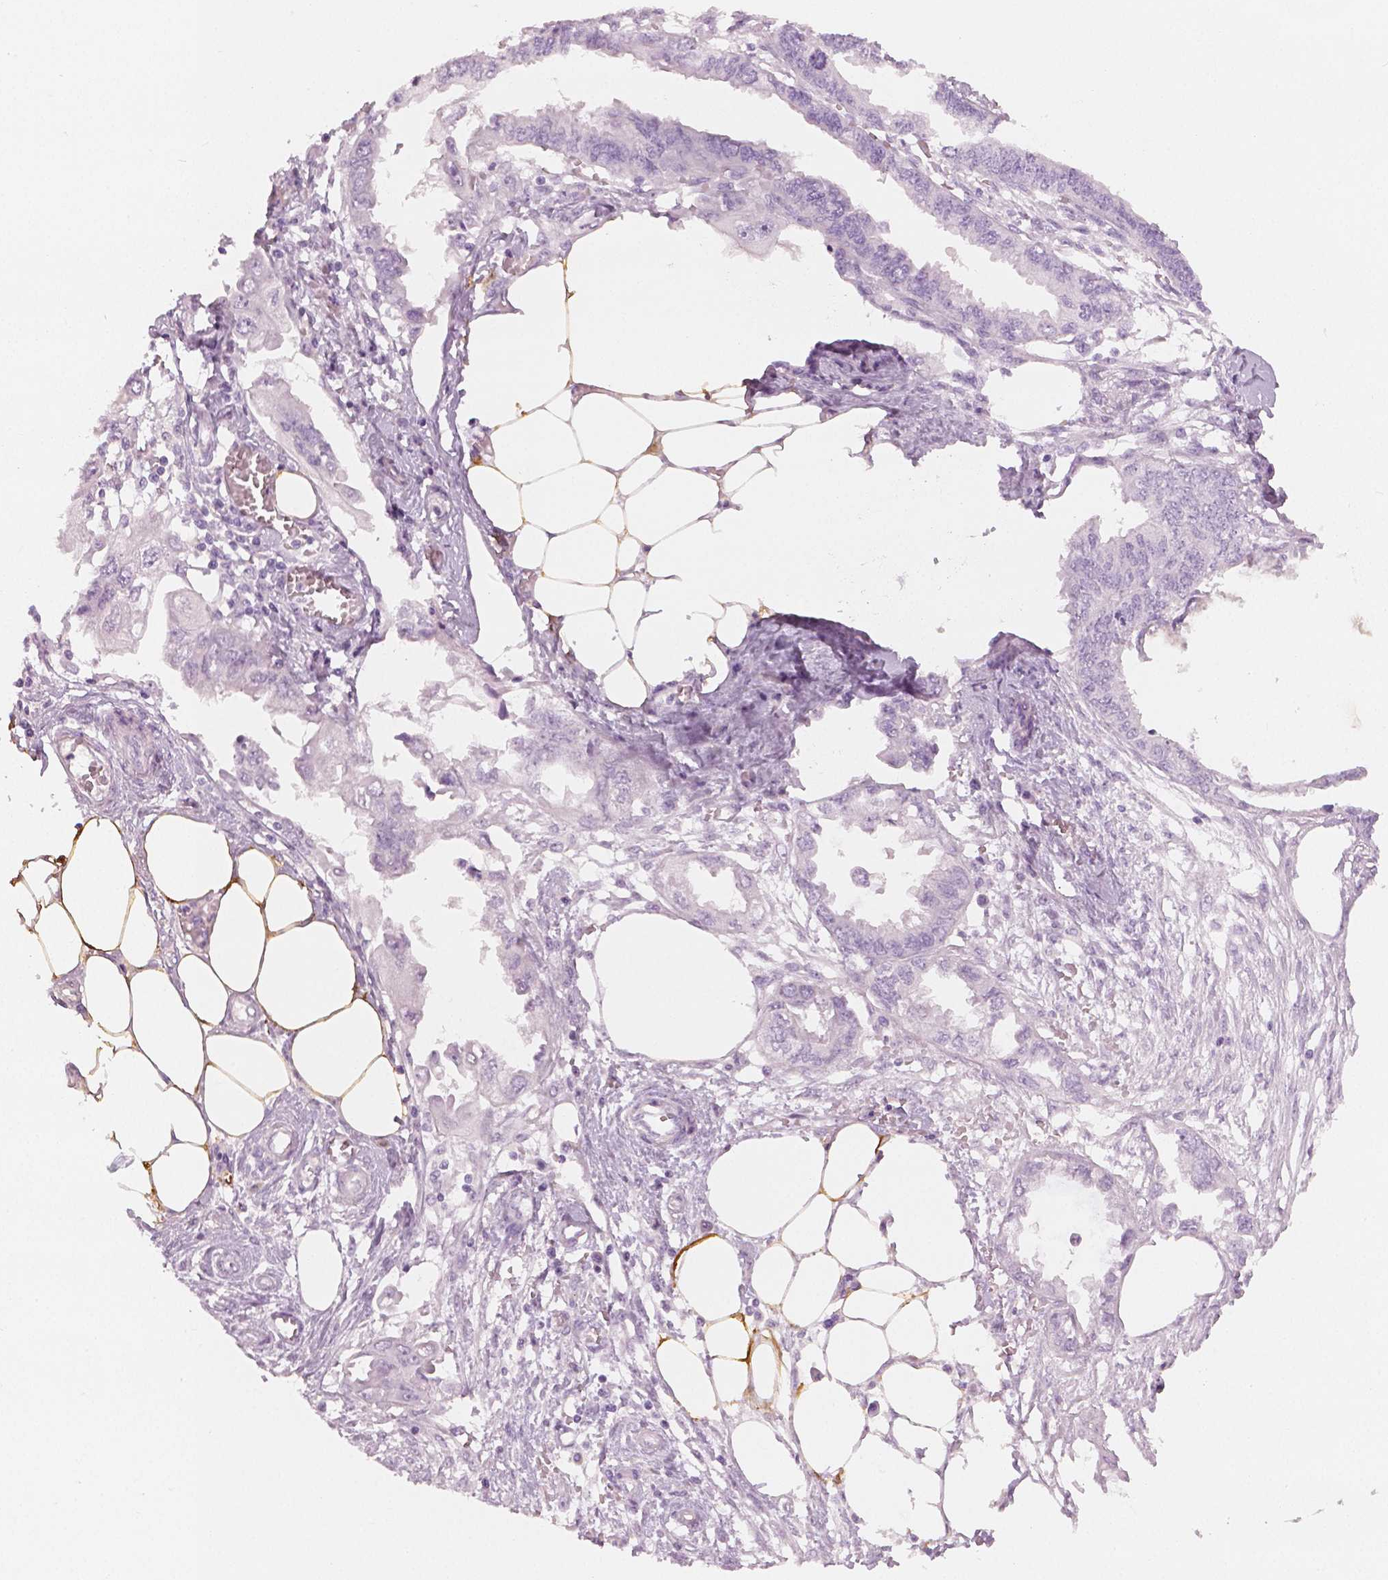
{"staining": {"intensity": "negative", "quantity": "none", "location": "none"}, "tissue": "endometrial cancer", "cell_type": "Tumor cells", "image_type": "cancer", "snomed": [{"axis": "morphology", "description": "Adenocarcinoma, NOS"}, {"axis": "morphology", "description": "Adenocarcinoma, metastatic, NOS"}, {"axis": "topography", "description": "Adipose tissue"}, {"axis": "topography", "description": "Endometrium"}], "caption": "Tumor cells are negative for protein expression in human endometrial metastatic adenocarcinoma.", "gene": "PLIN4", "patient": {"sex": "female", "age": 67}}